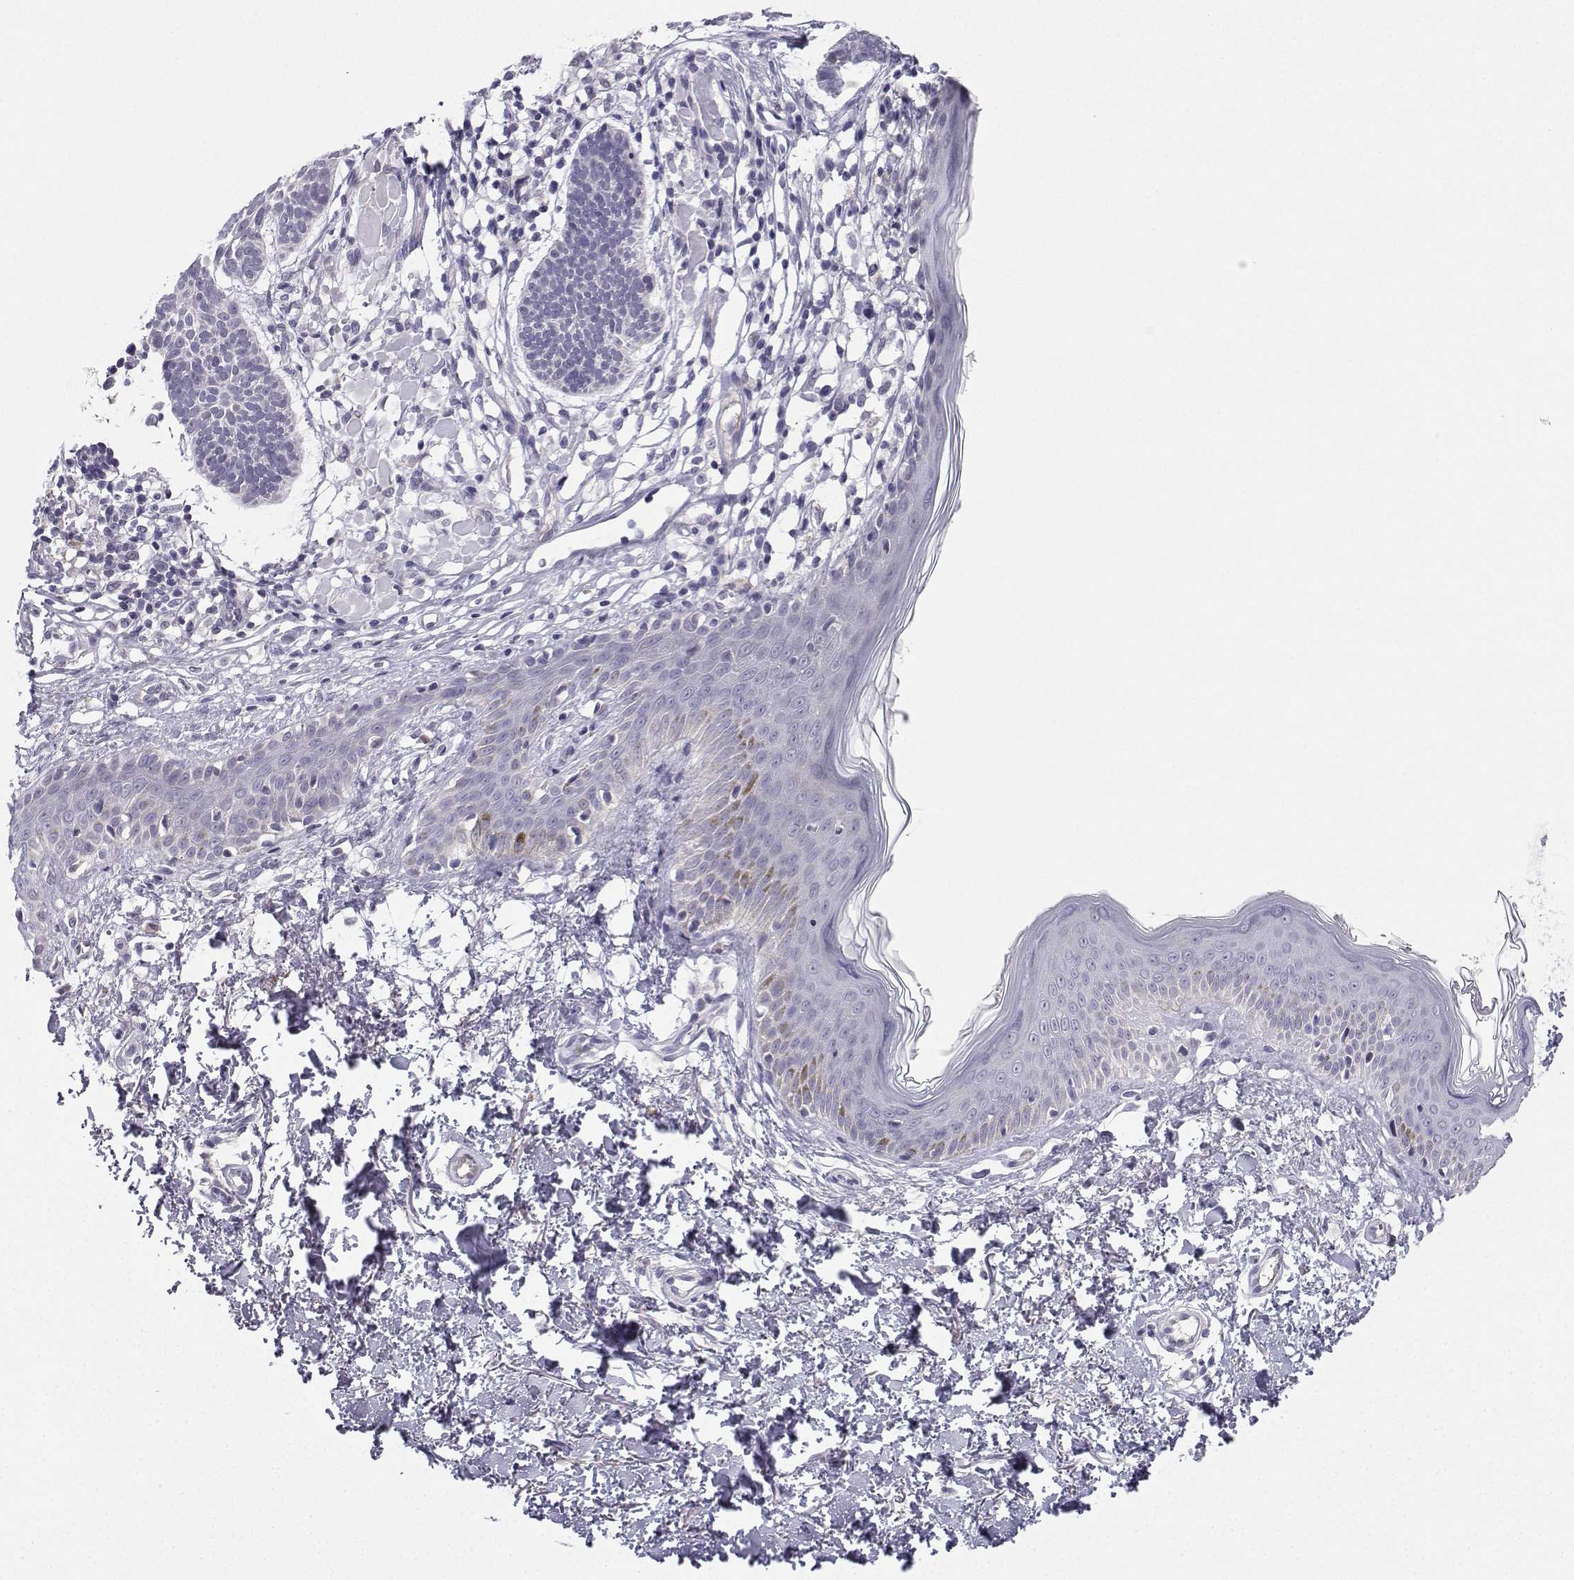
{"staining": {"intensity": "negative", "quantity": "none", "location": "none"}, "tissue": "skin cancer", "cell_type": "Tumor cells", "image_type": "cancer", "snomed": [{"axis": "morphology", "description": "Basal cell carcinoma"}, {"axis": "topography", "description": "Skin"}], "caption": "Immunohistochemistry (IHC) of human skin cancer (basal cell carcinoma) reveals no positivity in tumor cells.", "gene": "CALY", "patient": {"sex": "male", "age": 85}}